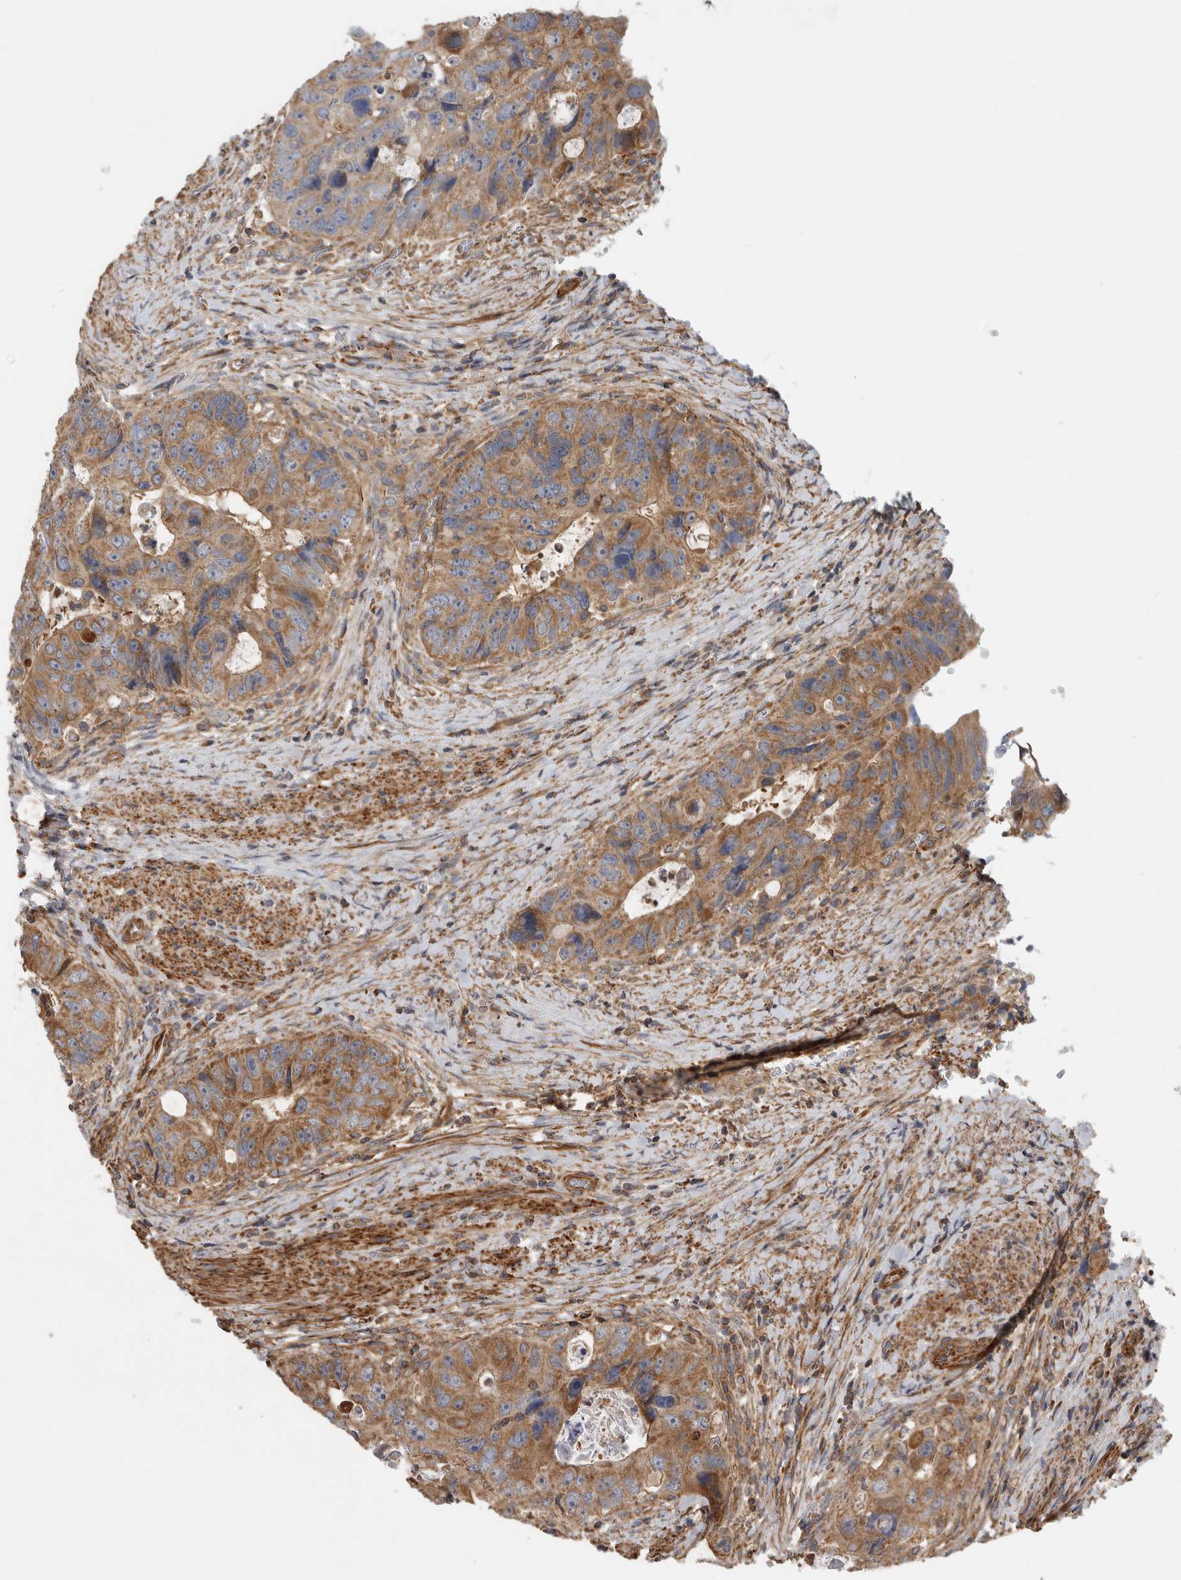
{"staining": {"intensity": "moderate", "quantity": ">75%", "location": "cytoplasmic/membranous"}, "tissue": "colorectal cancer", "cell_type": "Tumor cells", "image_type": "cancer", "snomed": [{"axis": "morphology", "description": "Adenocarcinoma, NOS"}, {"axis": "topography", "description": "Rectum"}], "caption": "About >75% of tumor cells in human colorectal adenocarcinoma exhibit moderate cytoplasmic/membranous protein staining as visualized by brown immunohistochemical staining.", "gene": "SFXN2", "patient": {"sex": "male", "age": 59}}